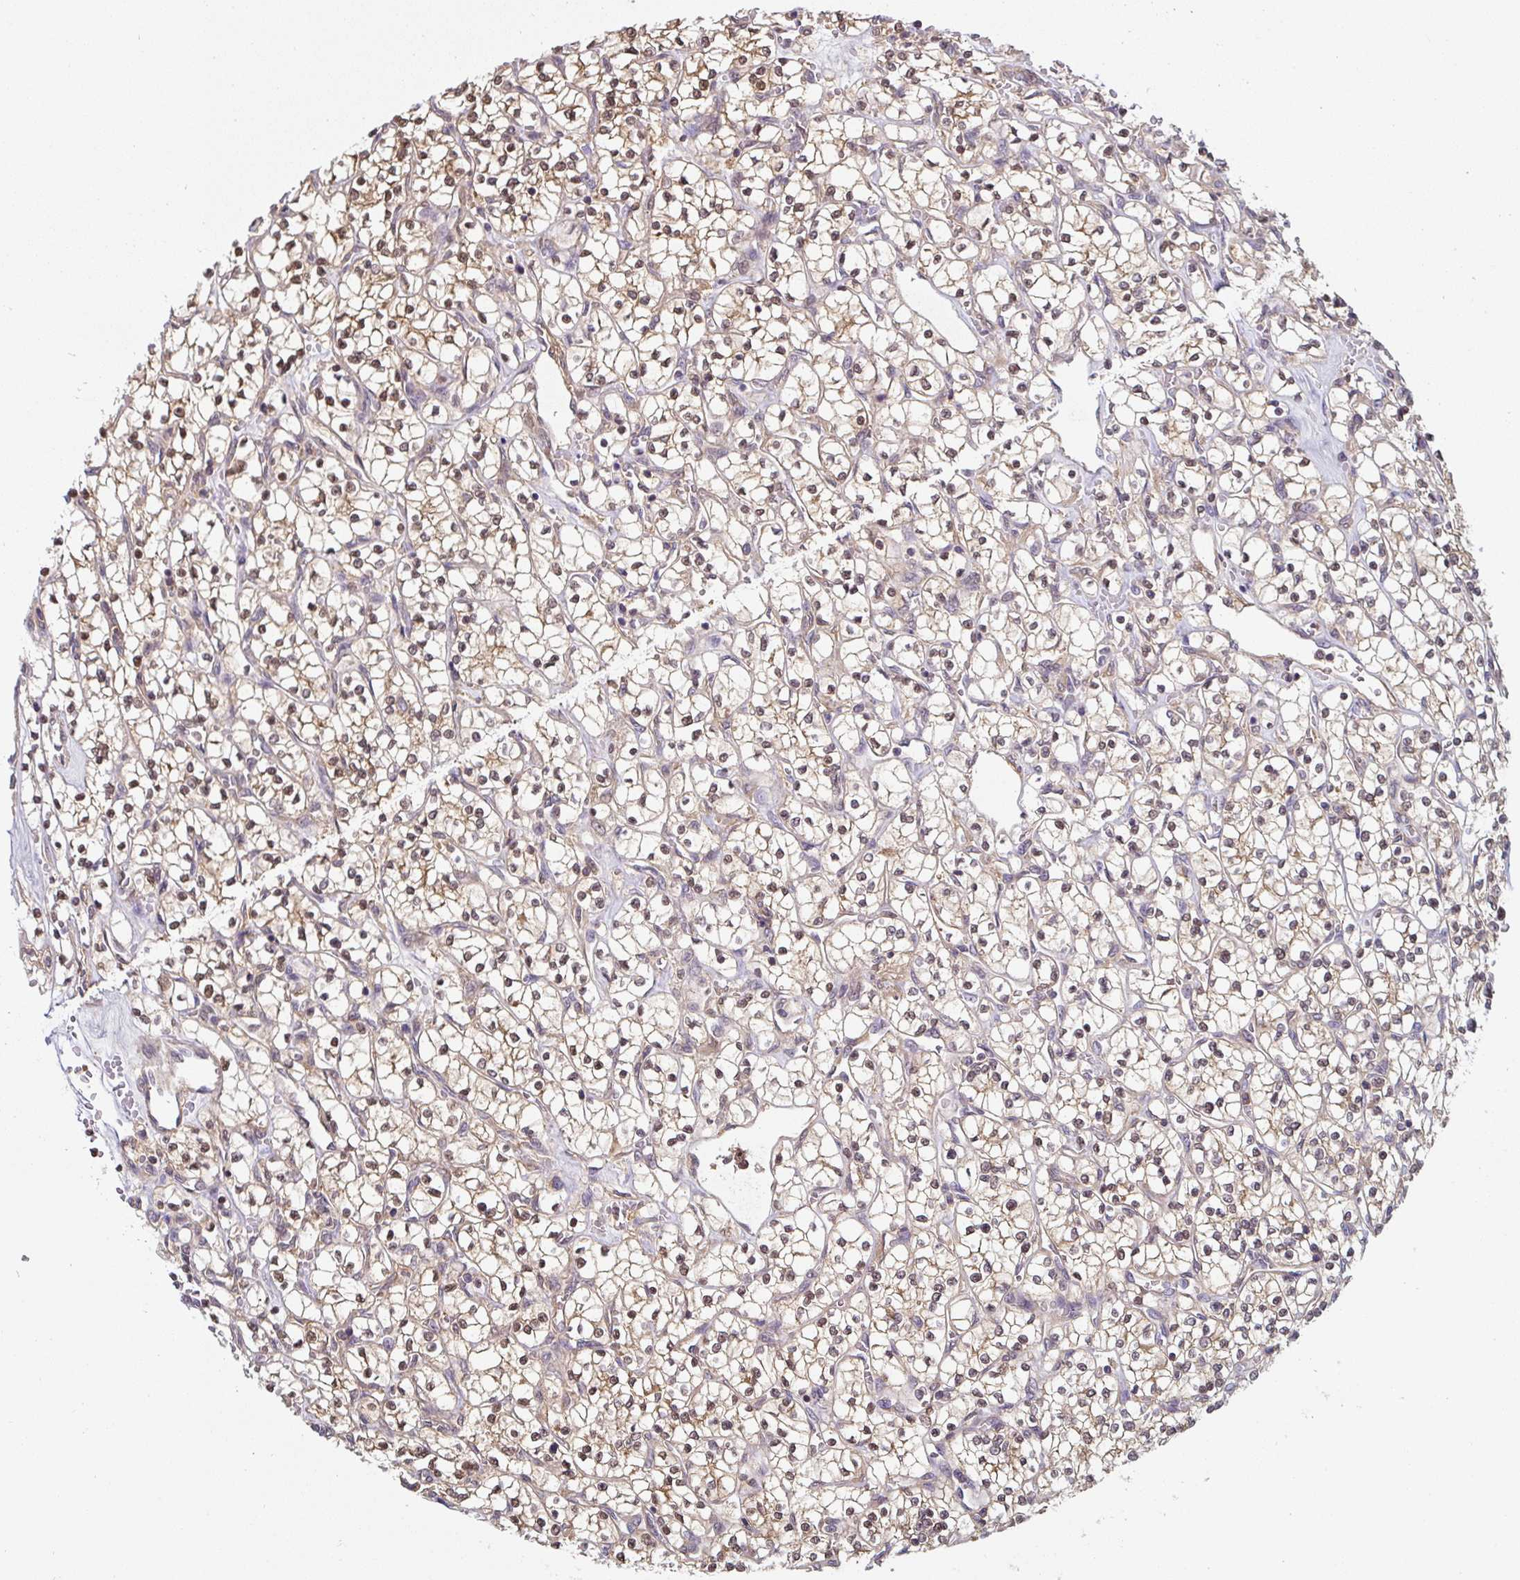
{"staining": {"intensity": "moderate", "quantity": ">75%", "location": "nuclear"}, "tissue": "renal cancer", "cell_type": "Tumor cells", "image_type": "cancer", "snomed": [{"axis": "morphology", "description": "Adenocarcinoma, NOS"}, {"axis": "topography", "description": "Kidney"}], "caption": "Renal cancer stained with a protein marker reveals moderate staining in tumor cells.", "gene": "ST13", "patient": {"sex": "female", "age": 64}}